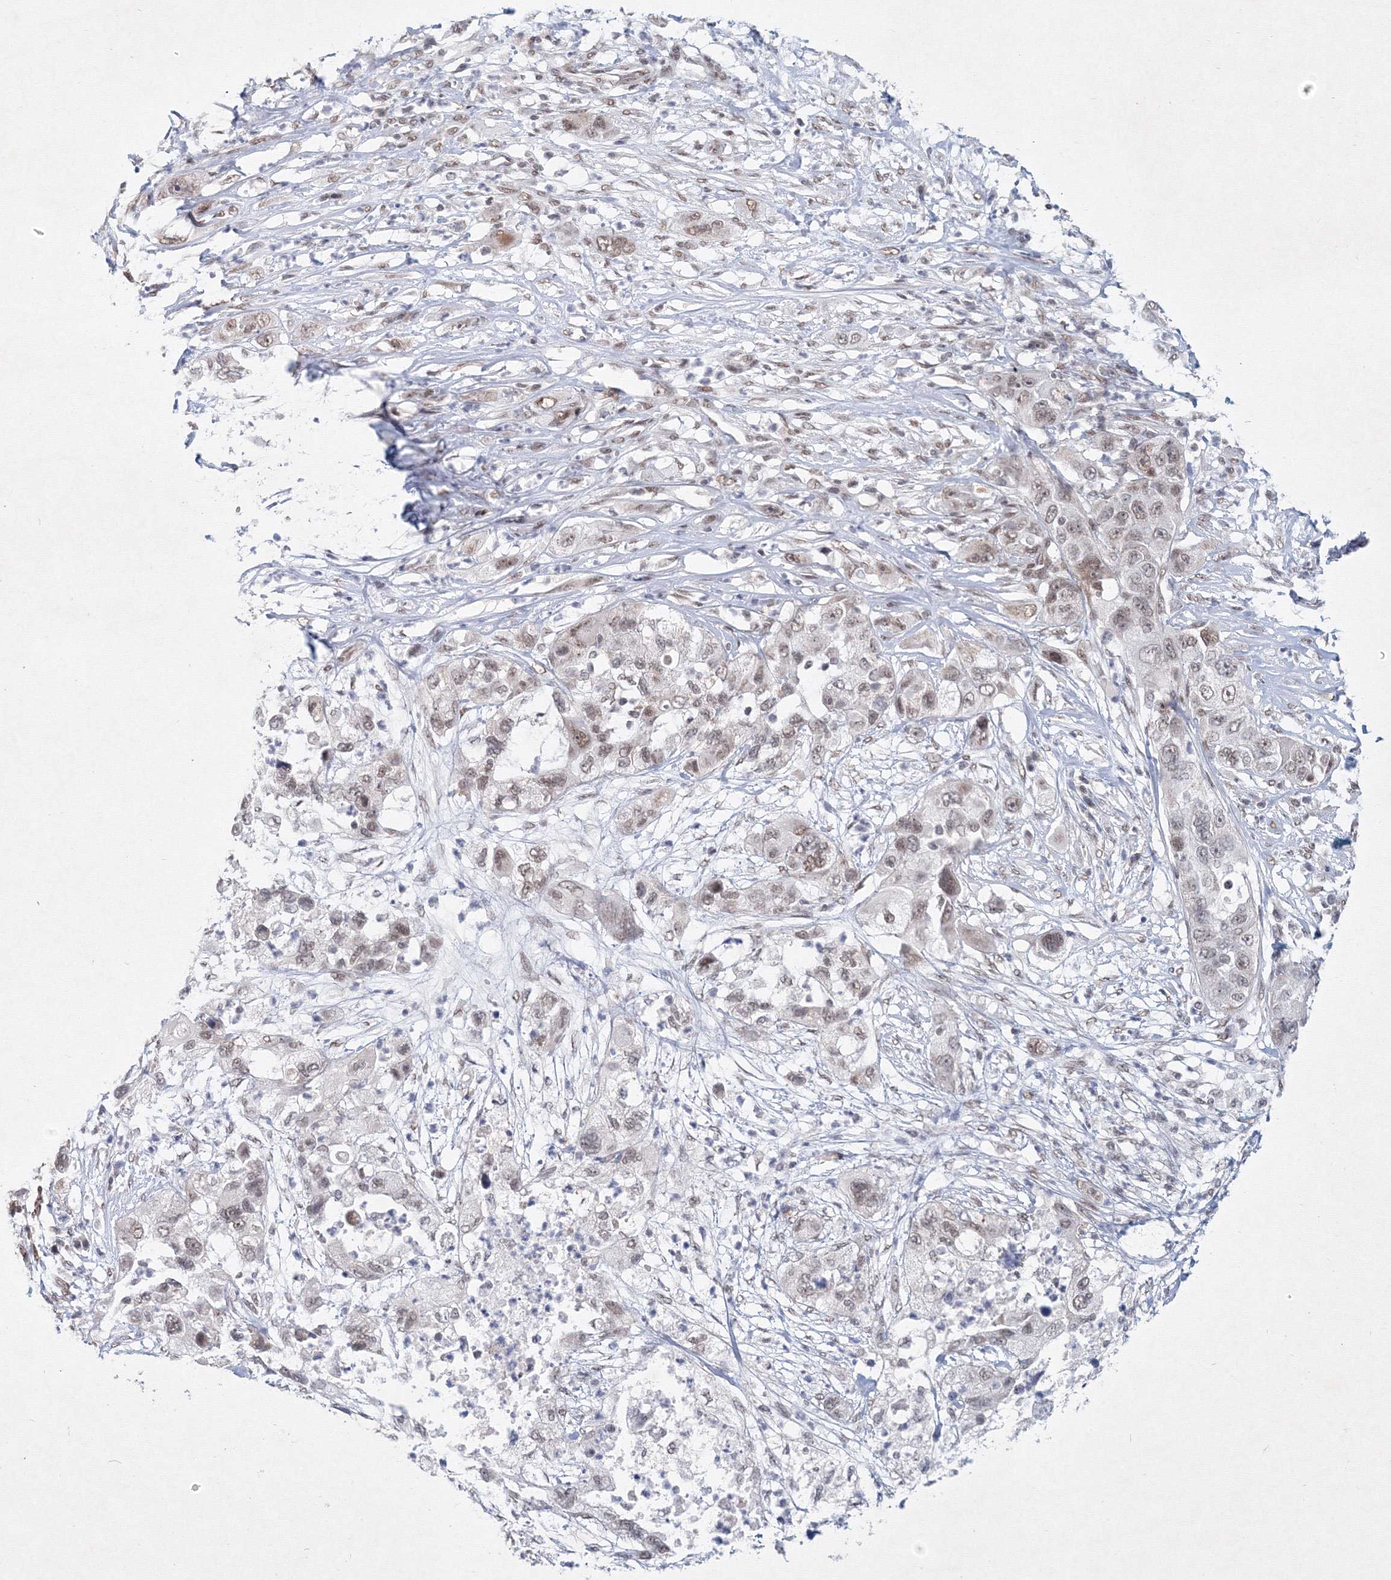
{"staining": {"intensity": "weak", "quantity": "25%-75%", "location": "nuclear"}, "tissue": "pancreatic cancer", "cell_type": "Tumor cells", "image_type": "cancer", "snomed": [{"axis": "morphology", "description": "Adenocarcinoma, NOS"}, {"axis": "topography", "description": "Pancreas"}], "caption": "Human pancreatic cancer stained for a protein (brown) demonstrates weak nuclear positive expression in about 25%-75% of tumor cells.", "gene": "SF3B6", "patient": {"sex": "female", "age": 78}}